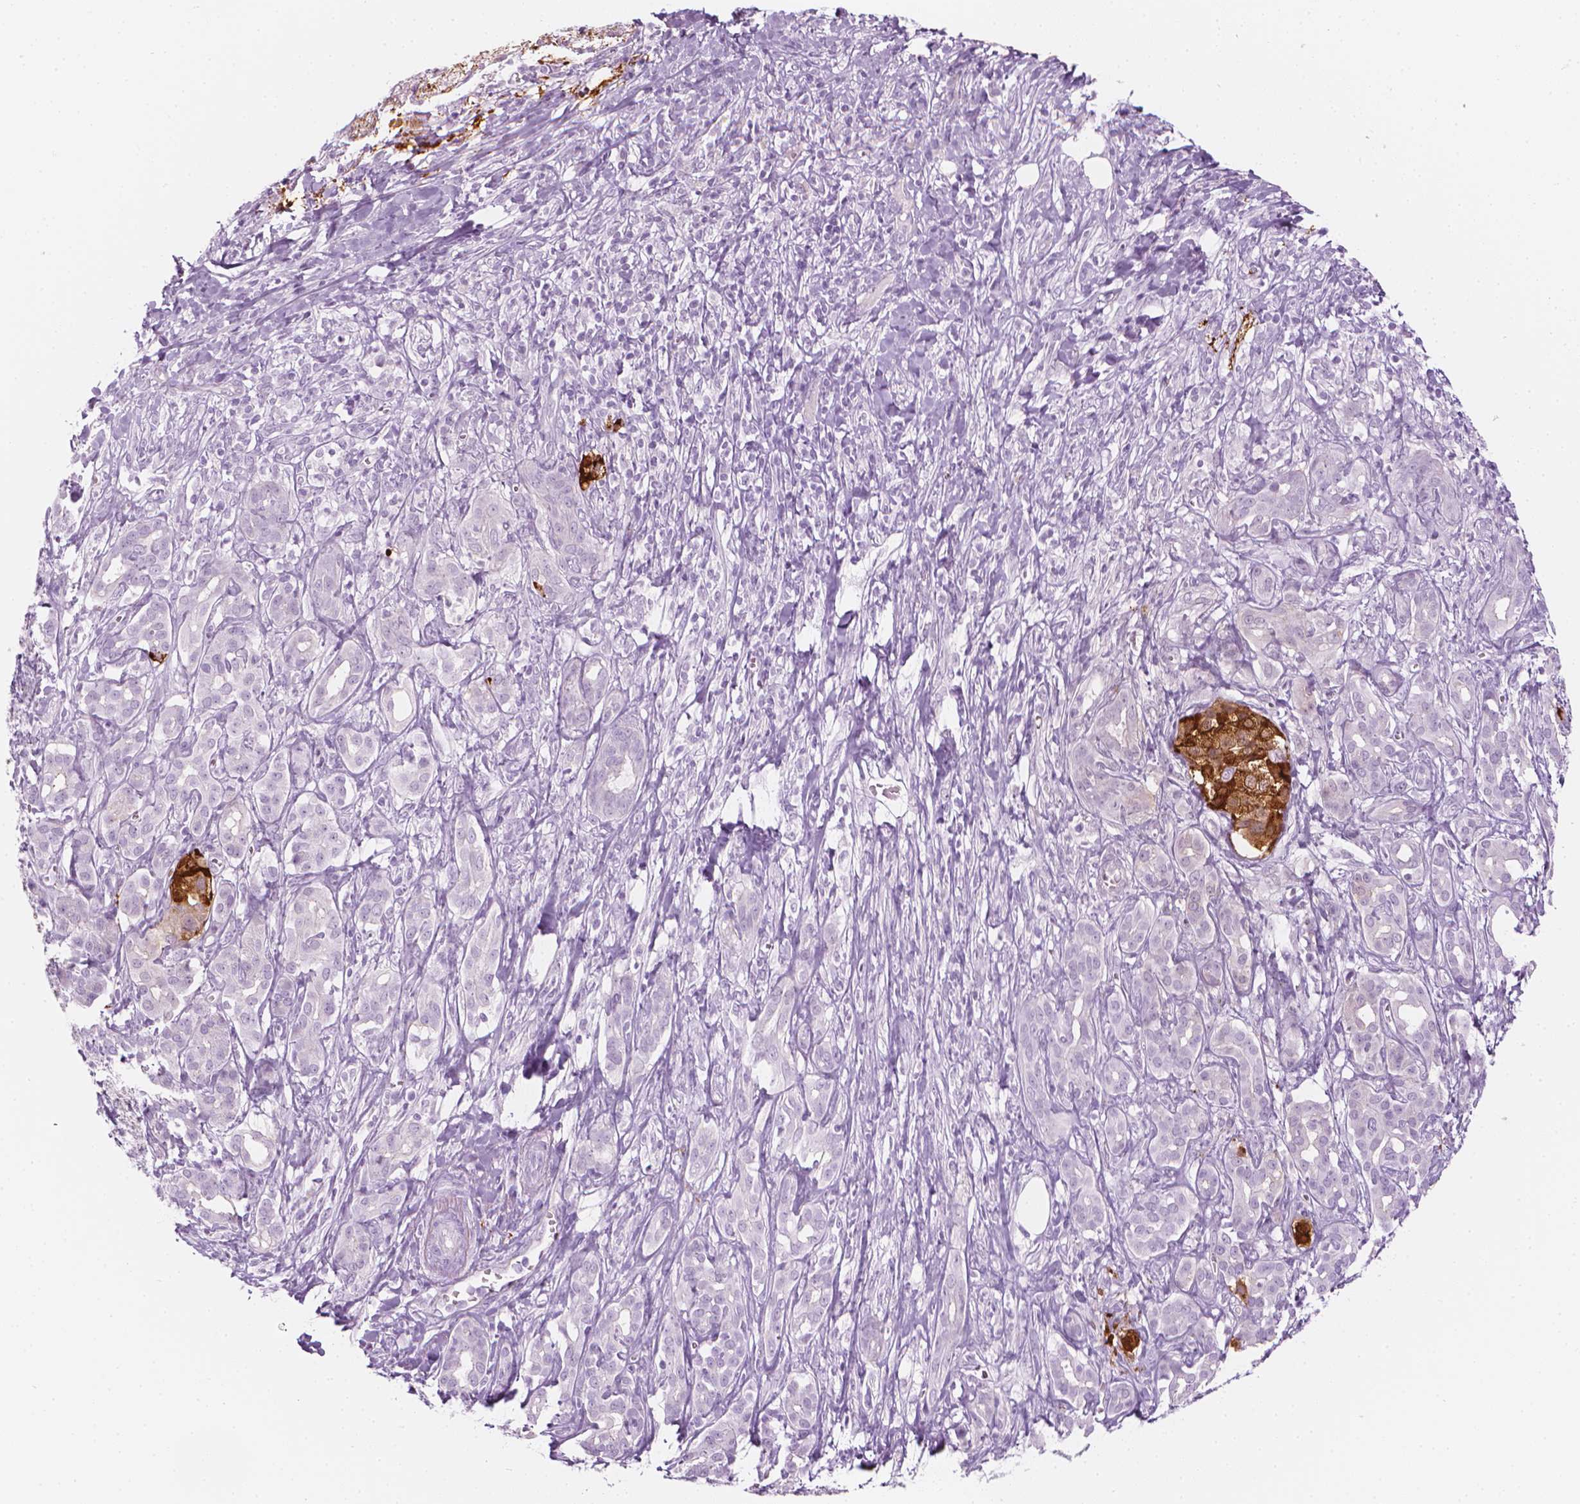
{"staining": {"intensity": "negative", "quantity": "none", "location": "none"}, "tissue": "pancreatic cancer", "cell_type": "Tumor cells", "image_type": "cancer", "snomed": [{"axis": "morphology", "description": "Adenocarcinoma, NOS"}, {"axis": "topography", "description": "Pancreas"}], "caption": "Immunohistochemistry (IHC) of human pancreatic cancer (adenocarcinoma) demonstrates no staining in tumor cells.", "gene": "SCG3", "patient": {"sex": "male", "age": 61}}